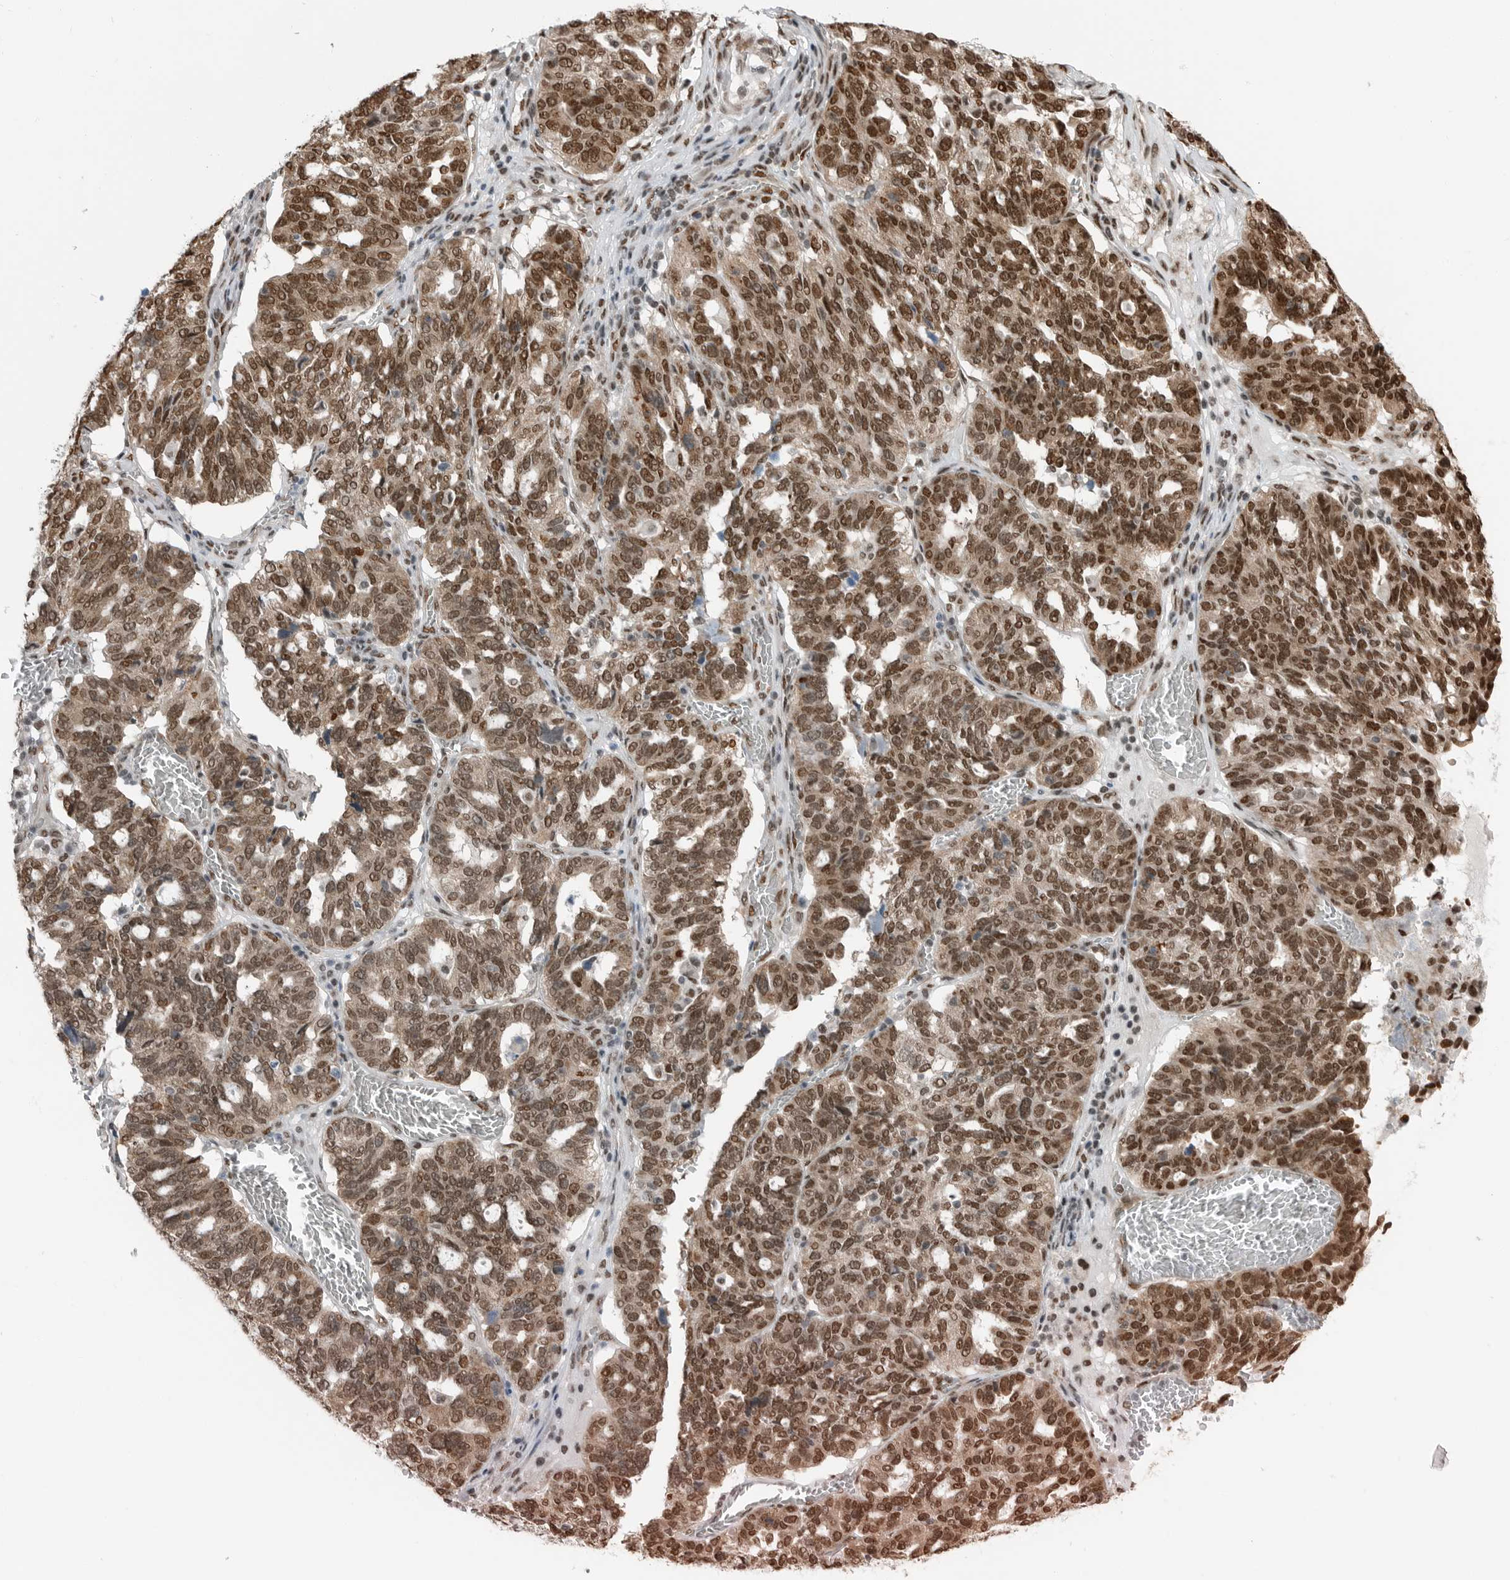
{"staining": {"intensity": "moderate", "quantity": ">75%", "location": "cytoplasmic/membranous,nuclear"}, "tissue": "ovarian cancer", "cell_type": "Tumor cells", "image_type": "cancer", "snomed": [{"axis": "morphology", "description": "Cystadenocarcinoma, serous, NOS"}, {"axis": "topography", "description": "Ovary"}], "caption": "The immunohistochemical stain labels moderate cytoplasmic/membranous and nuclear staining in tumor cells of ovarian cancer (serous cystadenocarcinoma) tissue.", "gene": "BLZF1", "patient": {"sex": "female", "age": 59}}